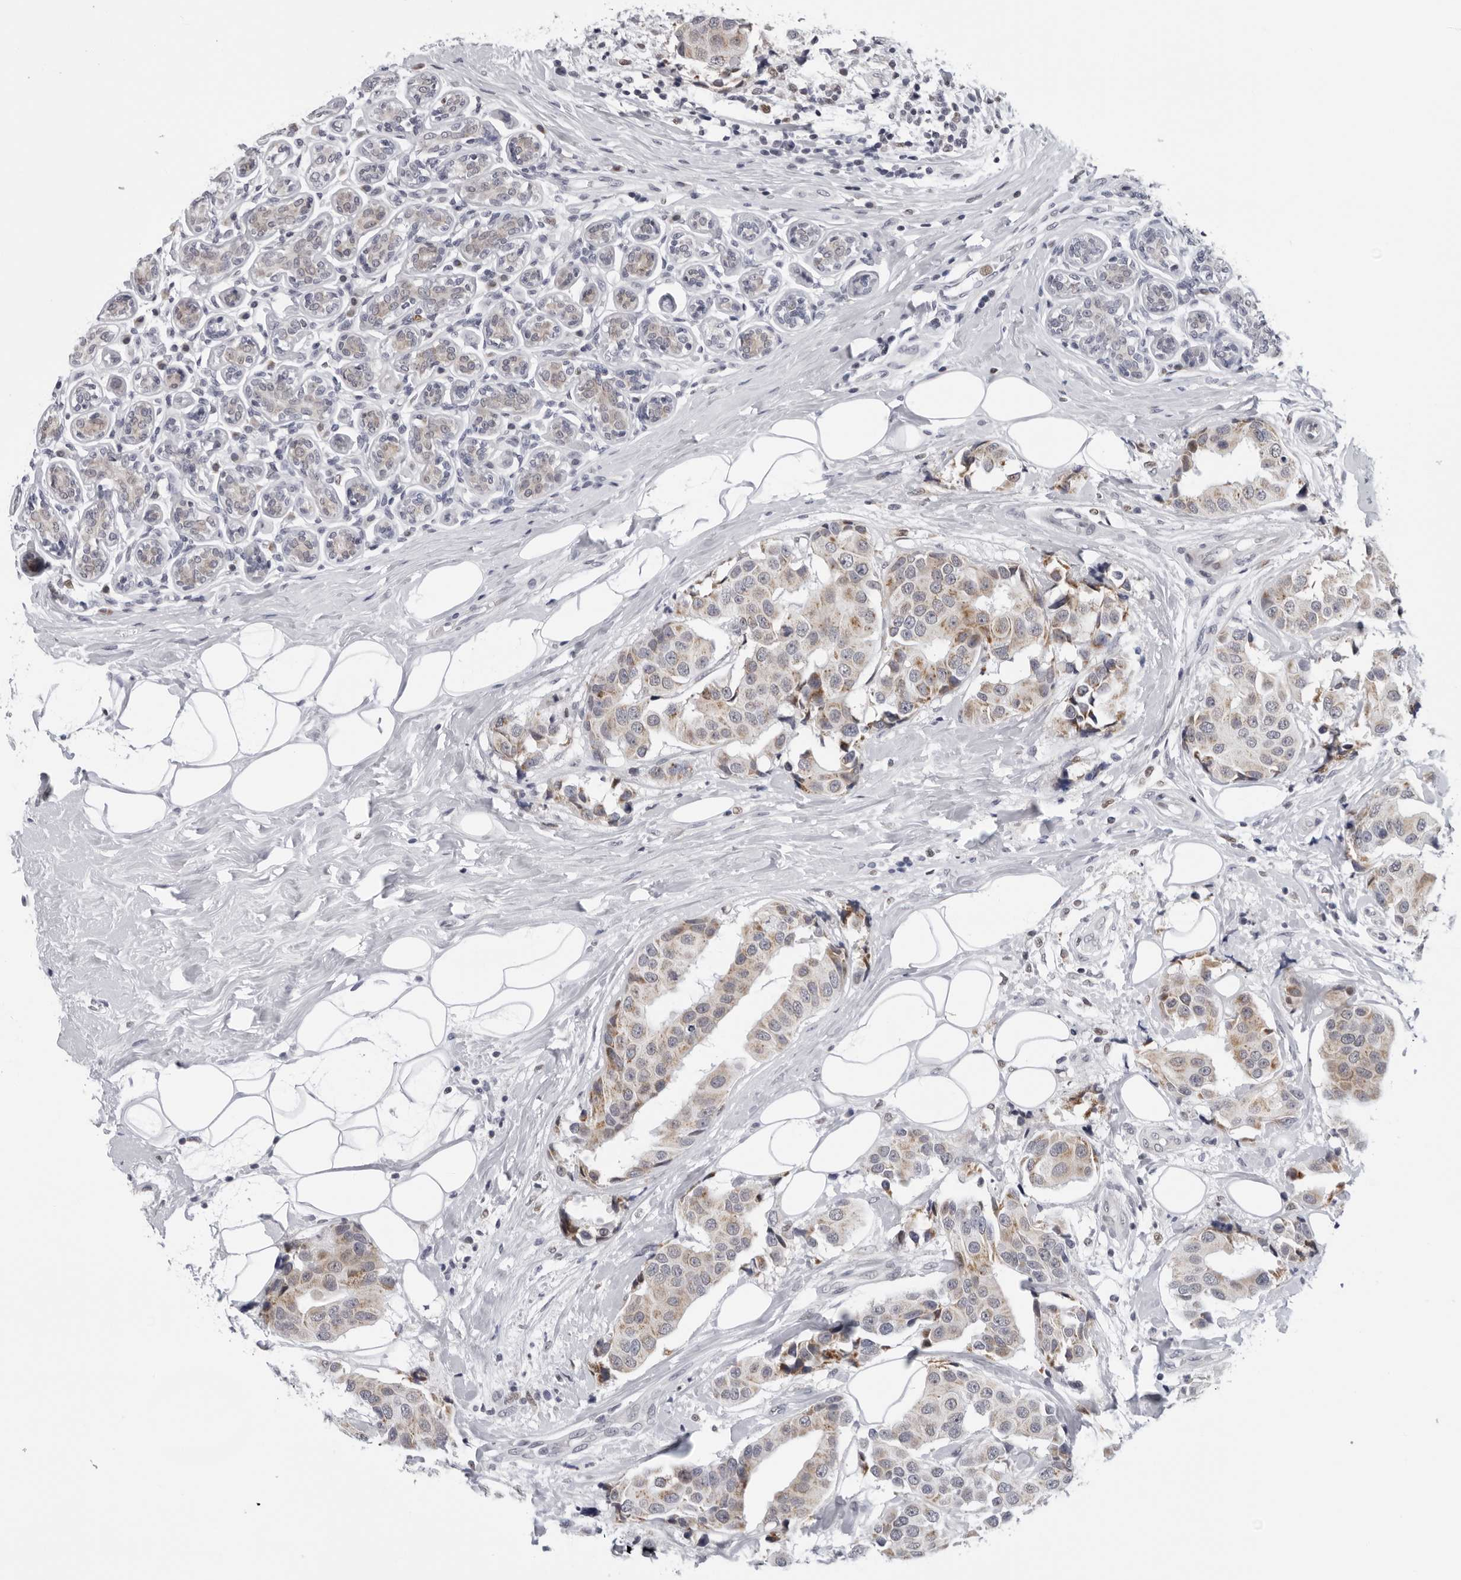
{"staining": {"intensity": "weak", "quantity": "25%-75%", "location": "cytoplasmic/membranous"}, "tissue": "breast cancer", "cell_type": "Tumor cells", "image_type": "cancer", "snomed": [{"axis": "morphology", "description": "Normal tissue, NOS"}, {"axis": "morphology", "description": "Duct carcinoma"}, {"axis": "topography", "description": "Breast"}], "caption": "Immunohistochemistry (DAB) staining of breast infiltrating ductal carcinoma reveals weak cytoplasmic/membranous protein expression in approximately 25%-75% of tumor cells.", "gene": "CPT2", "patient": {"sex": "female", "age": 39}}